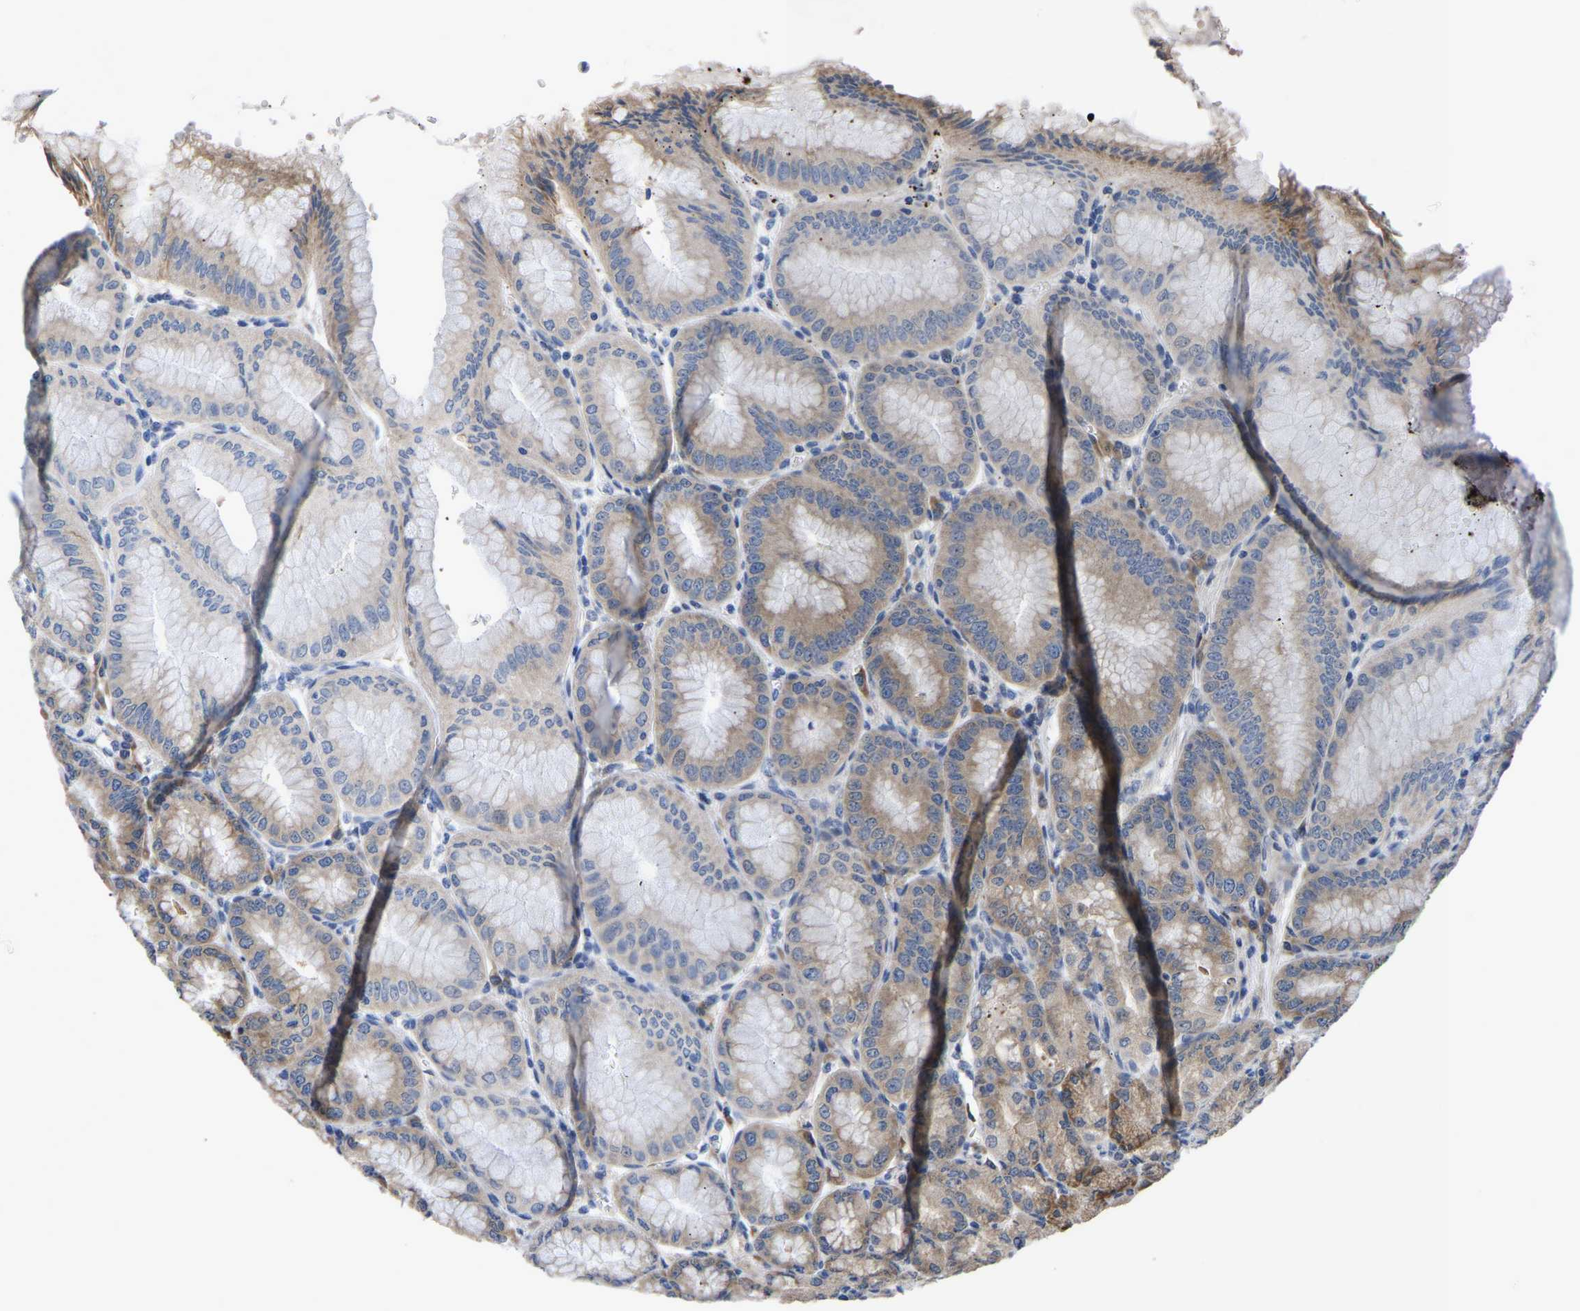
{"staining": {"intensity": "moderate", "quantity": ">75%", "location": "cytoplasmic/membranous"}, "tissue": "stomach", "cell_type": "Glandular cells", "image_type": "normal", "snomed": [{"axis": "morphology", "description": "Normal tissue, NOS"}, {"axis": "topography", "description": "Stomach, lower"}], "caption": "An IHC photomicrograph of unremarkable tissue is shown. Protein staining in brown highlights moderate cytoplasmic/membranous positivity in stomach within glandular cells. The staining is performed using DAB brown chromogen to label protein expression. The nuclei are counter-stained blue using hematoxylin.", "gene": "ABCA10", "patient": {"sex": "male", "age": 71}}